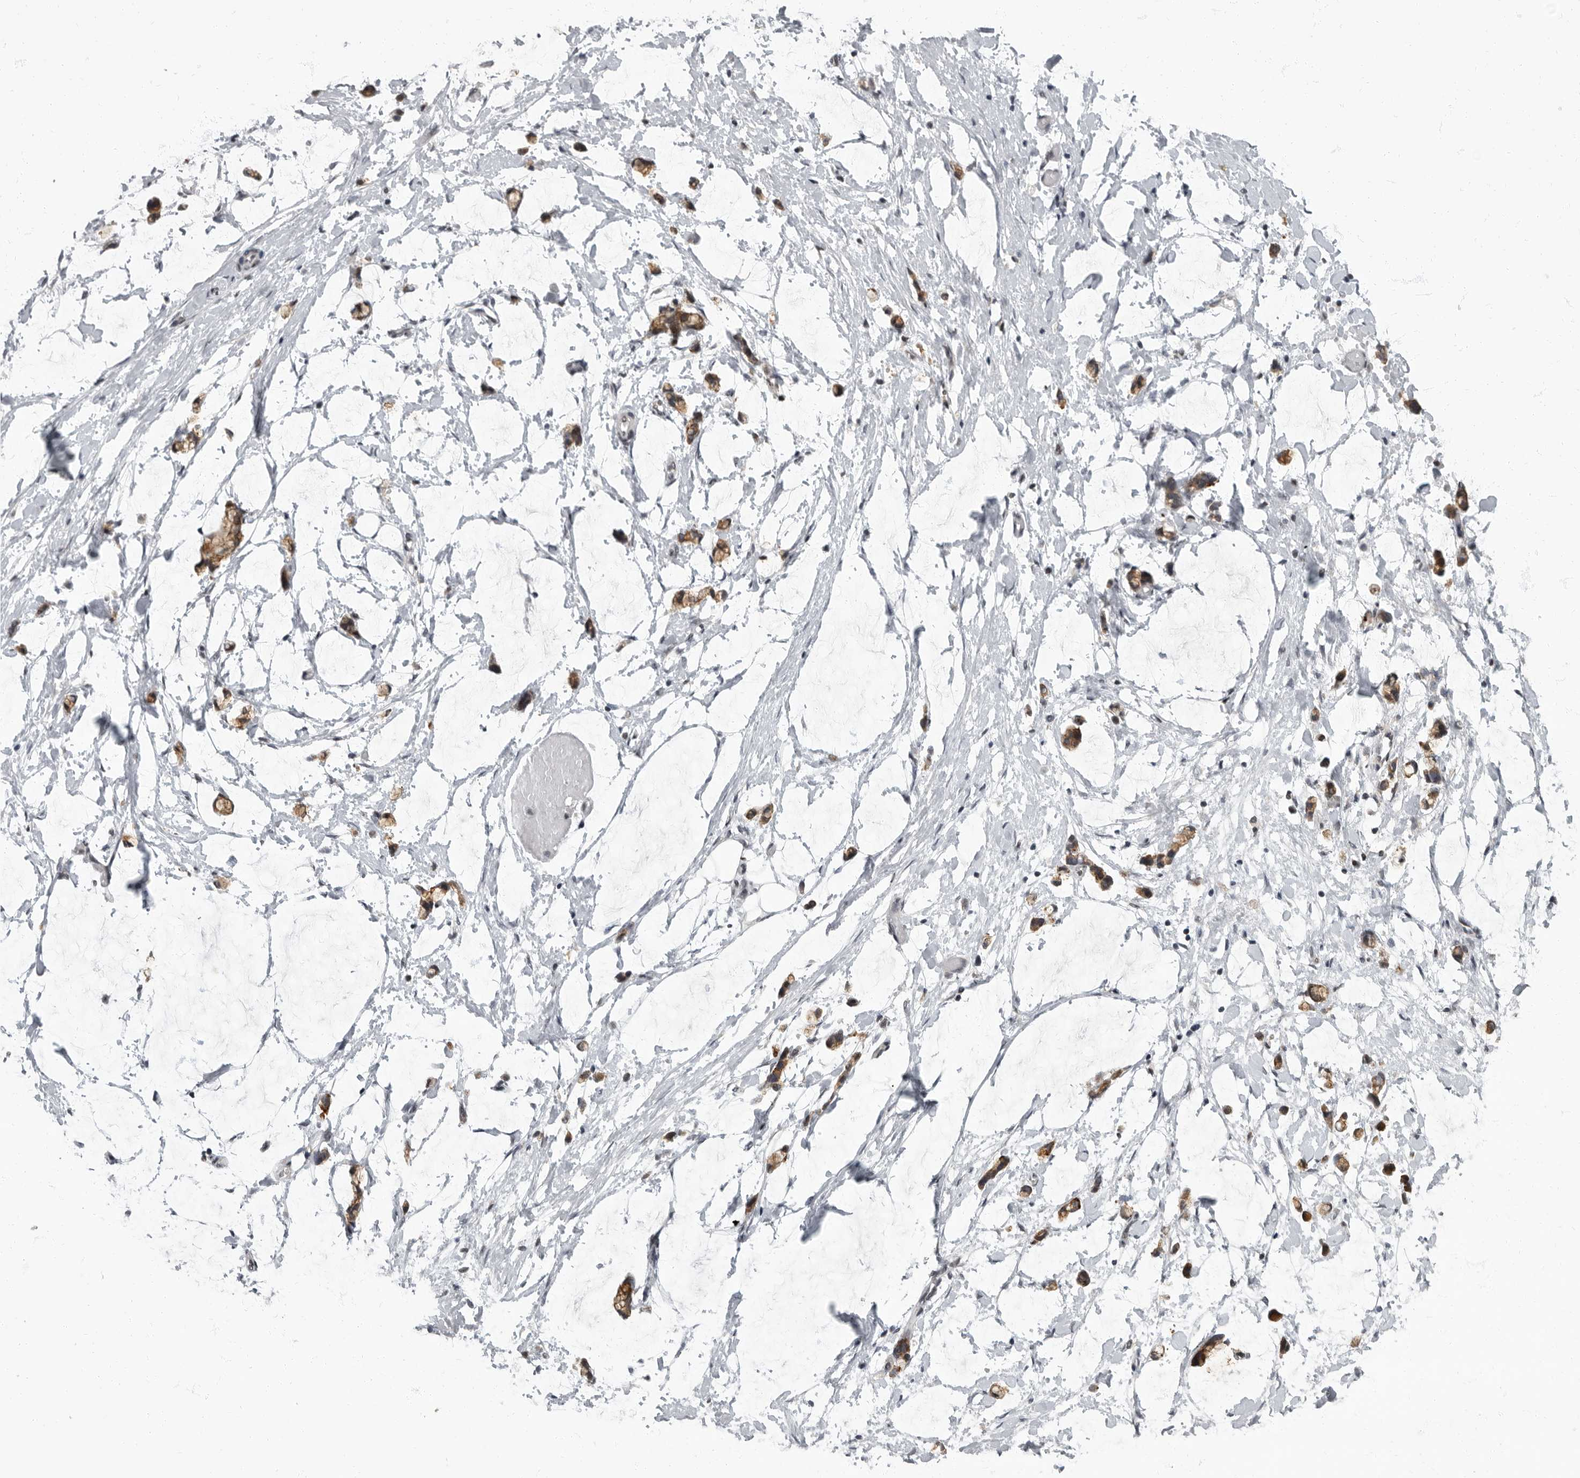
{"staining": {"intensity": "negative", "quantity": "none", "location": "none"}, "tissue": "adipose tissue", "cell_type": "Adipocytes", "image_type": "normal", "snomed": [{"axis": "morphology", "description": "Normal tissue, NOS"}, {"axis": "morphology", "description": "Adenocarcinoma, NOS"}, {"axis": "topography", "description": "Smooth muscle"}, {"axis": "topography", "description": "Colon"}], "caption": "Adipose tissue stained for a protein using IHC exhibits no positivity adipocytes.", "gene": "EVI5", "patient": {"sex": "male", "age": 14}}